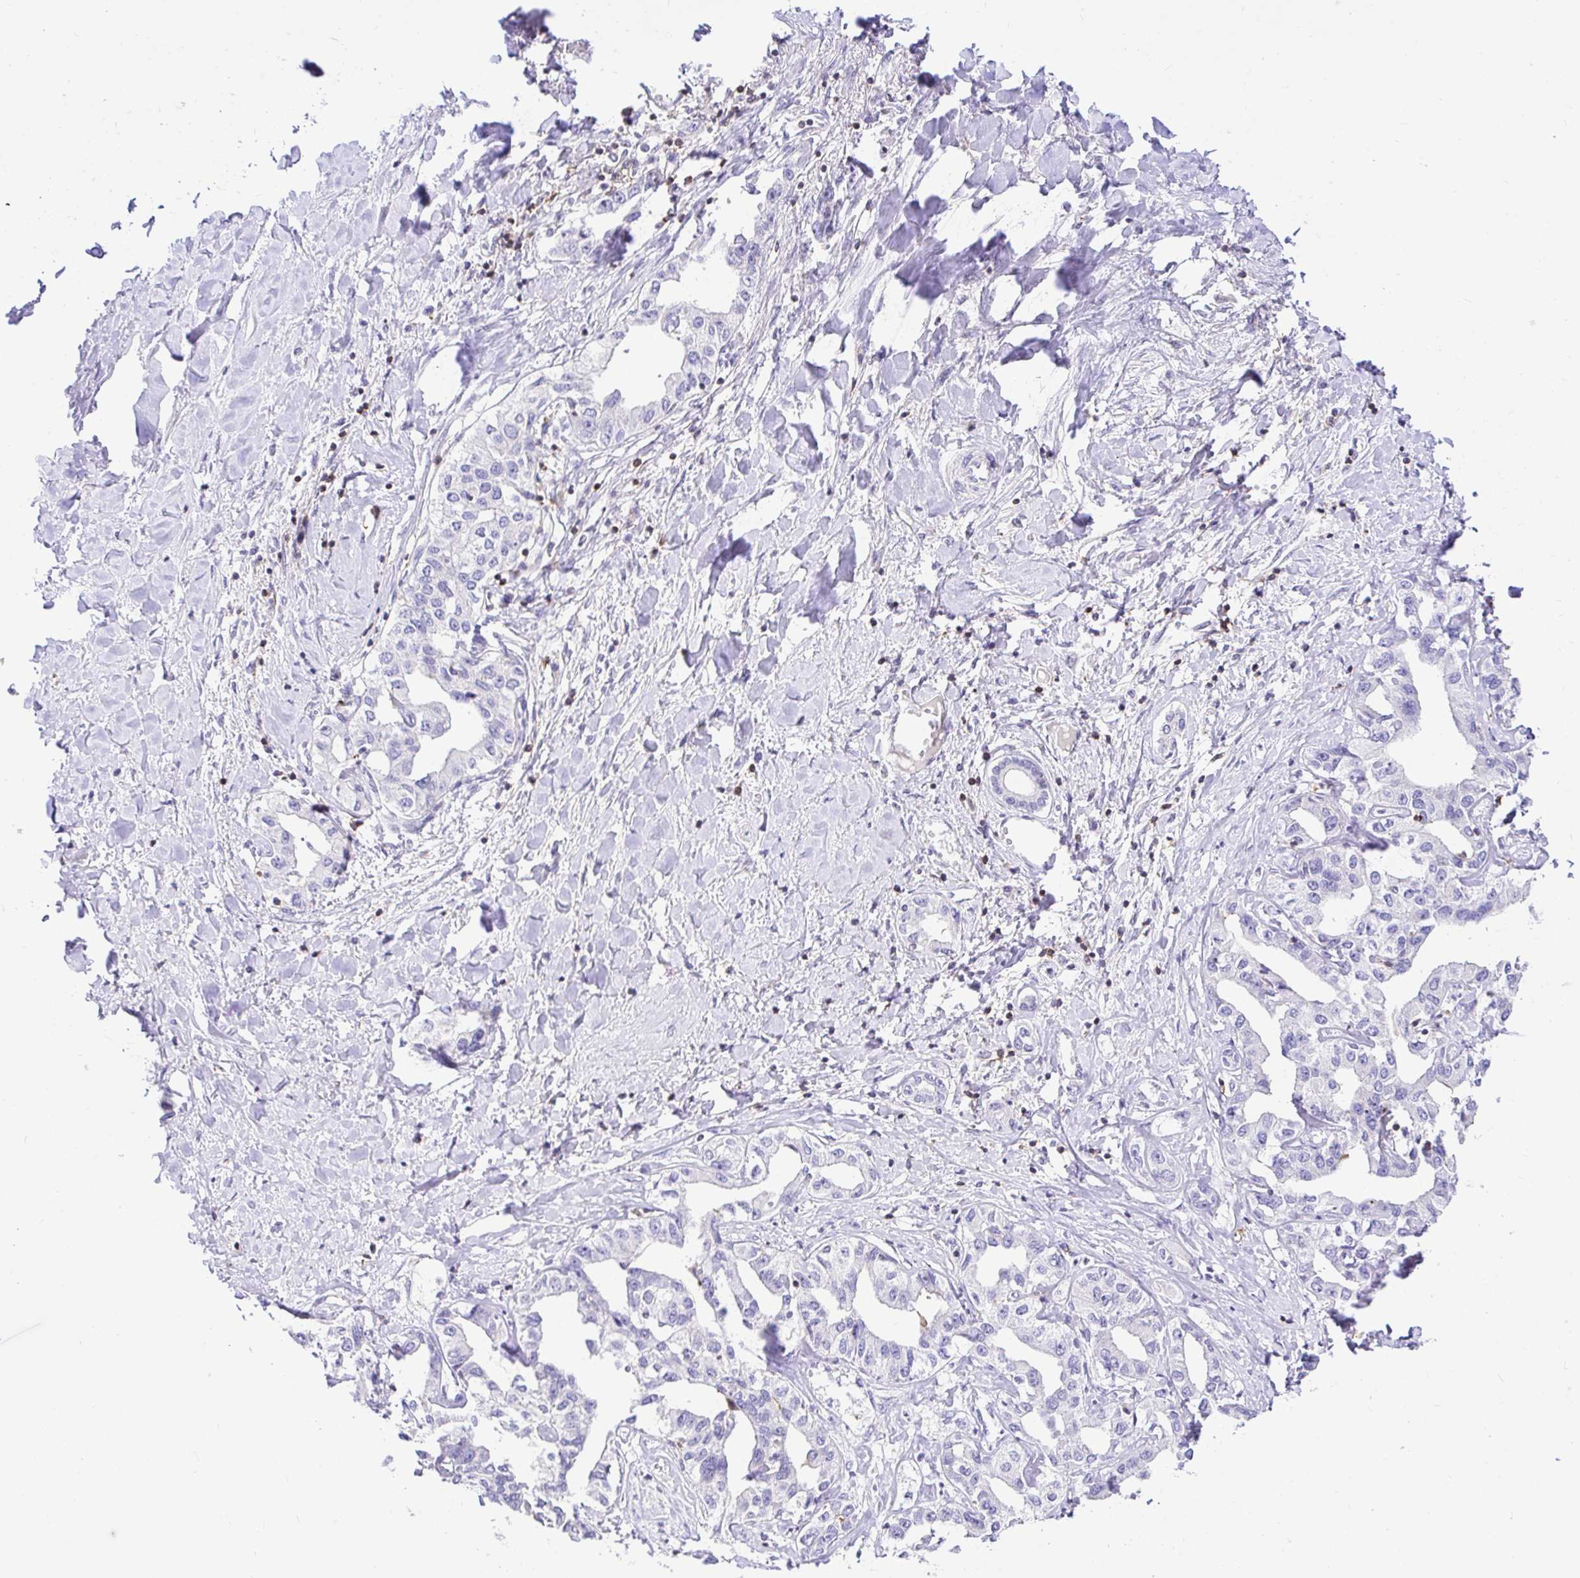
{"staining": {"intensity": "negative", "quantity": "none", "location": "none"}, "tissue": "liver cancer", "cell_type": "Tumor cells", "image_type": "cancer", "snomed": [{"axis": "morphology", "description": "Cholangiocarcinoma"}, {"axis": "topography", "description": "Liver"}], "caption": "Immunohistochemistry (IHC) of human cholangiocarcinoma (liver) exhibits no positivity in tumor cells.", "gene": "SKAP1", "patient": {"sex": "male", "age": 59}}